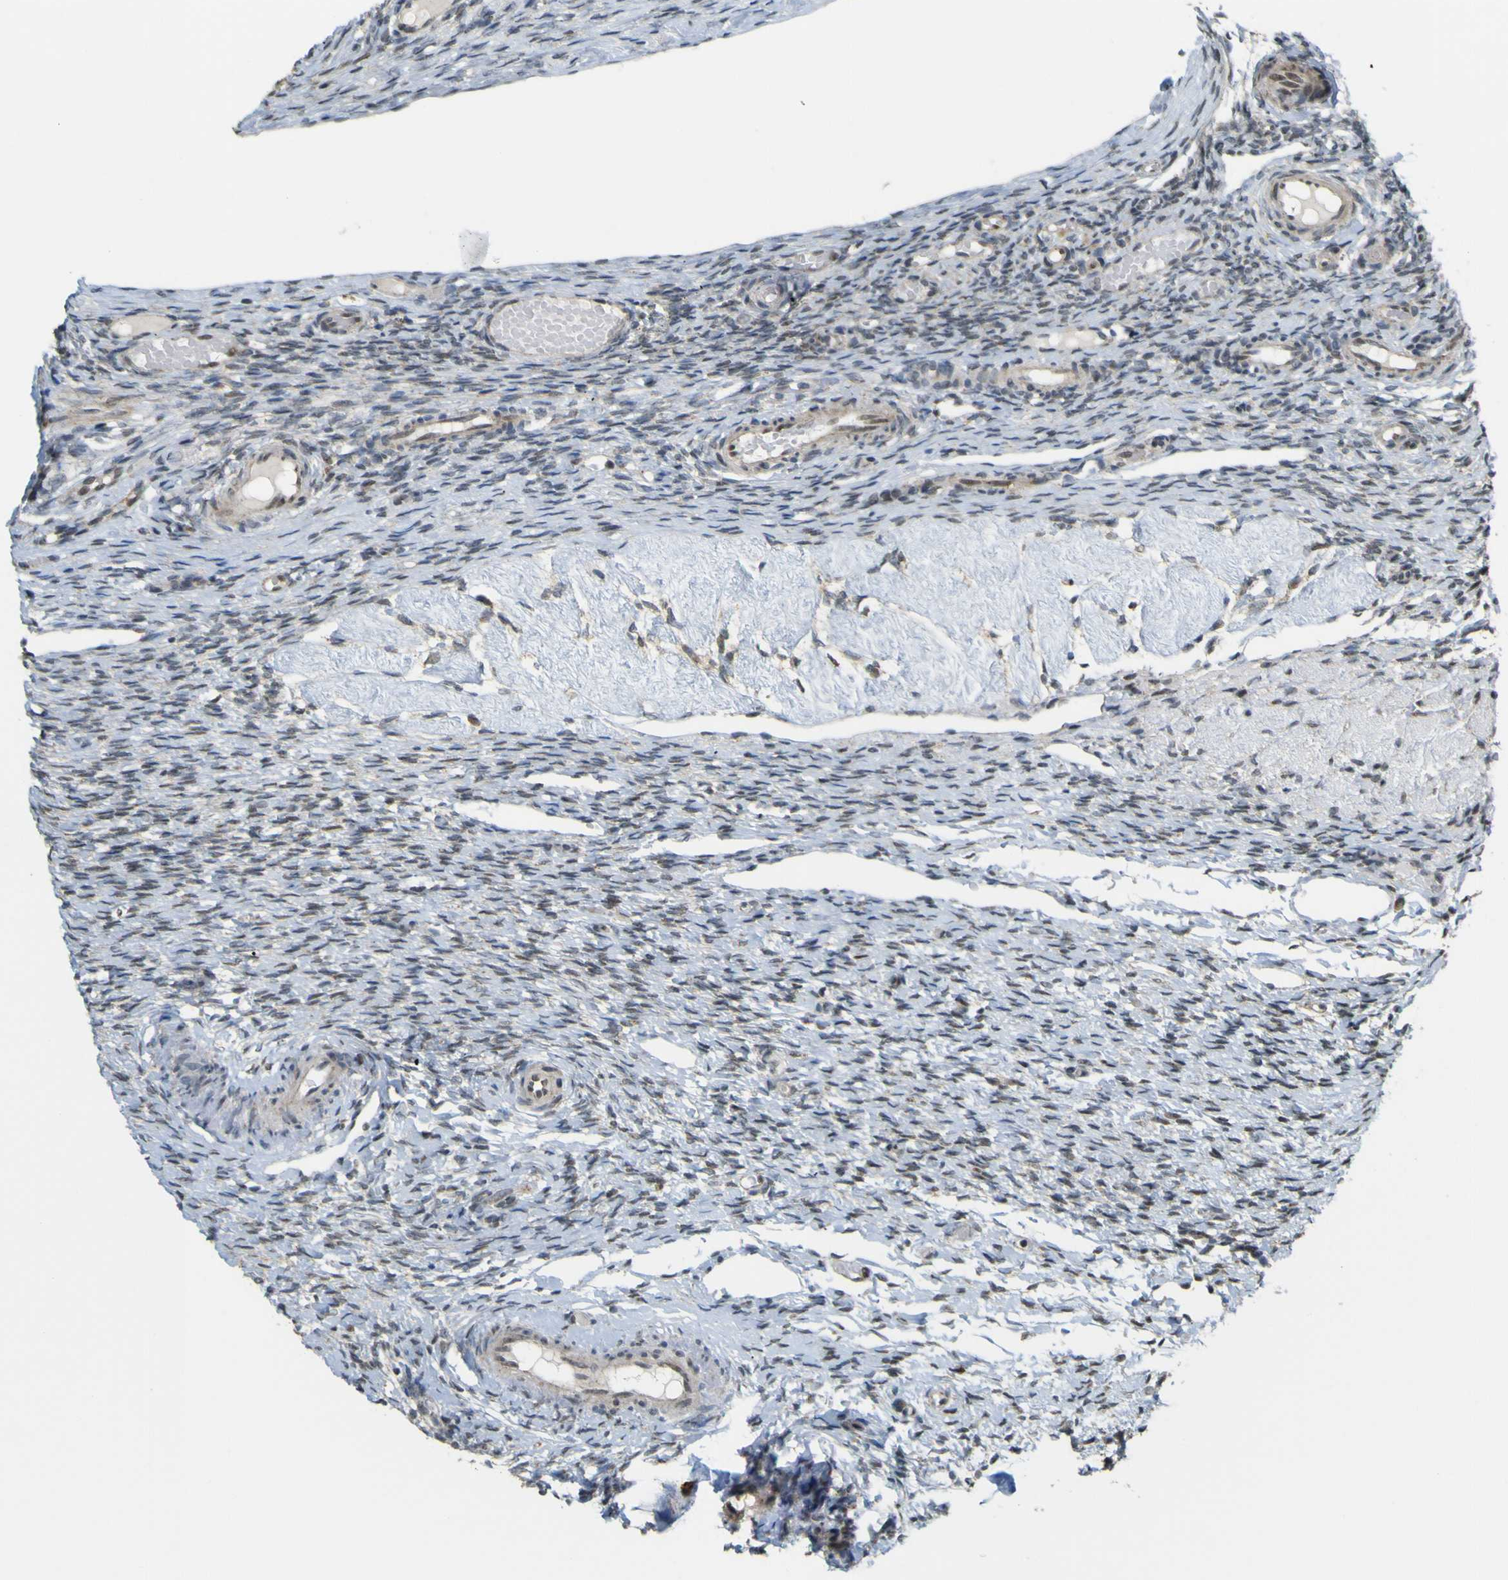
{"staining": {"intensity": "moderate", "quantity": "<25%", "location": "nuclear"}, "tissue": "ovary", "cell_type": "Ovarian stroma cells", "image_type": "normal", "snomed": [{"axis": "morphology", "description": "Normal tissue, NOS"}, {"axis": "topography", "description": "Ovary"}], "caption": "Ovarian stroma cells reveal low levels of moderate nuclear staining in about <25% of cells in unremarkable ovary. The staining is performed using DAB brown chromogen to label protein expression. The nuclei are counter-stained blue using hematoxylin.", "gene": "ACBD5", "patient": {"sex": "female", "age": 60}}